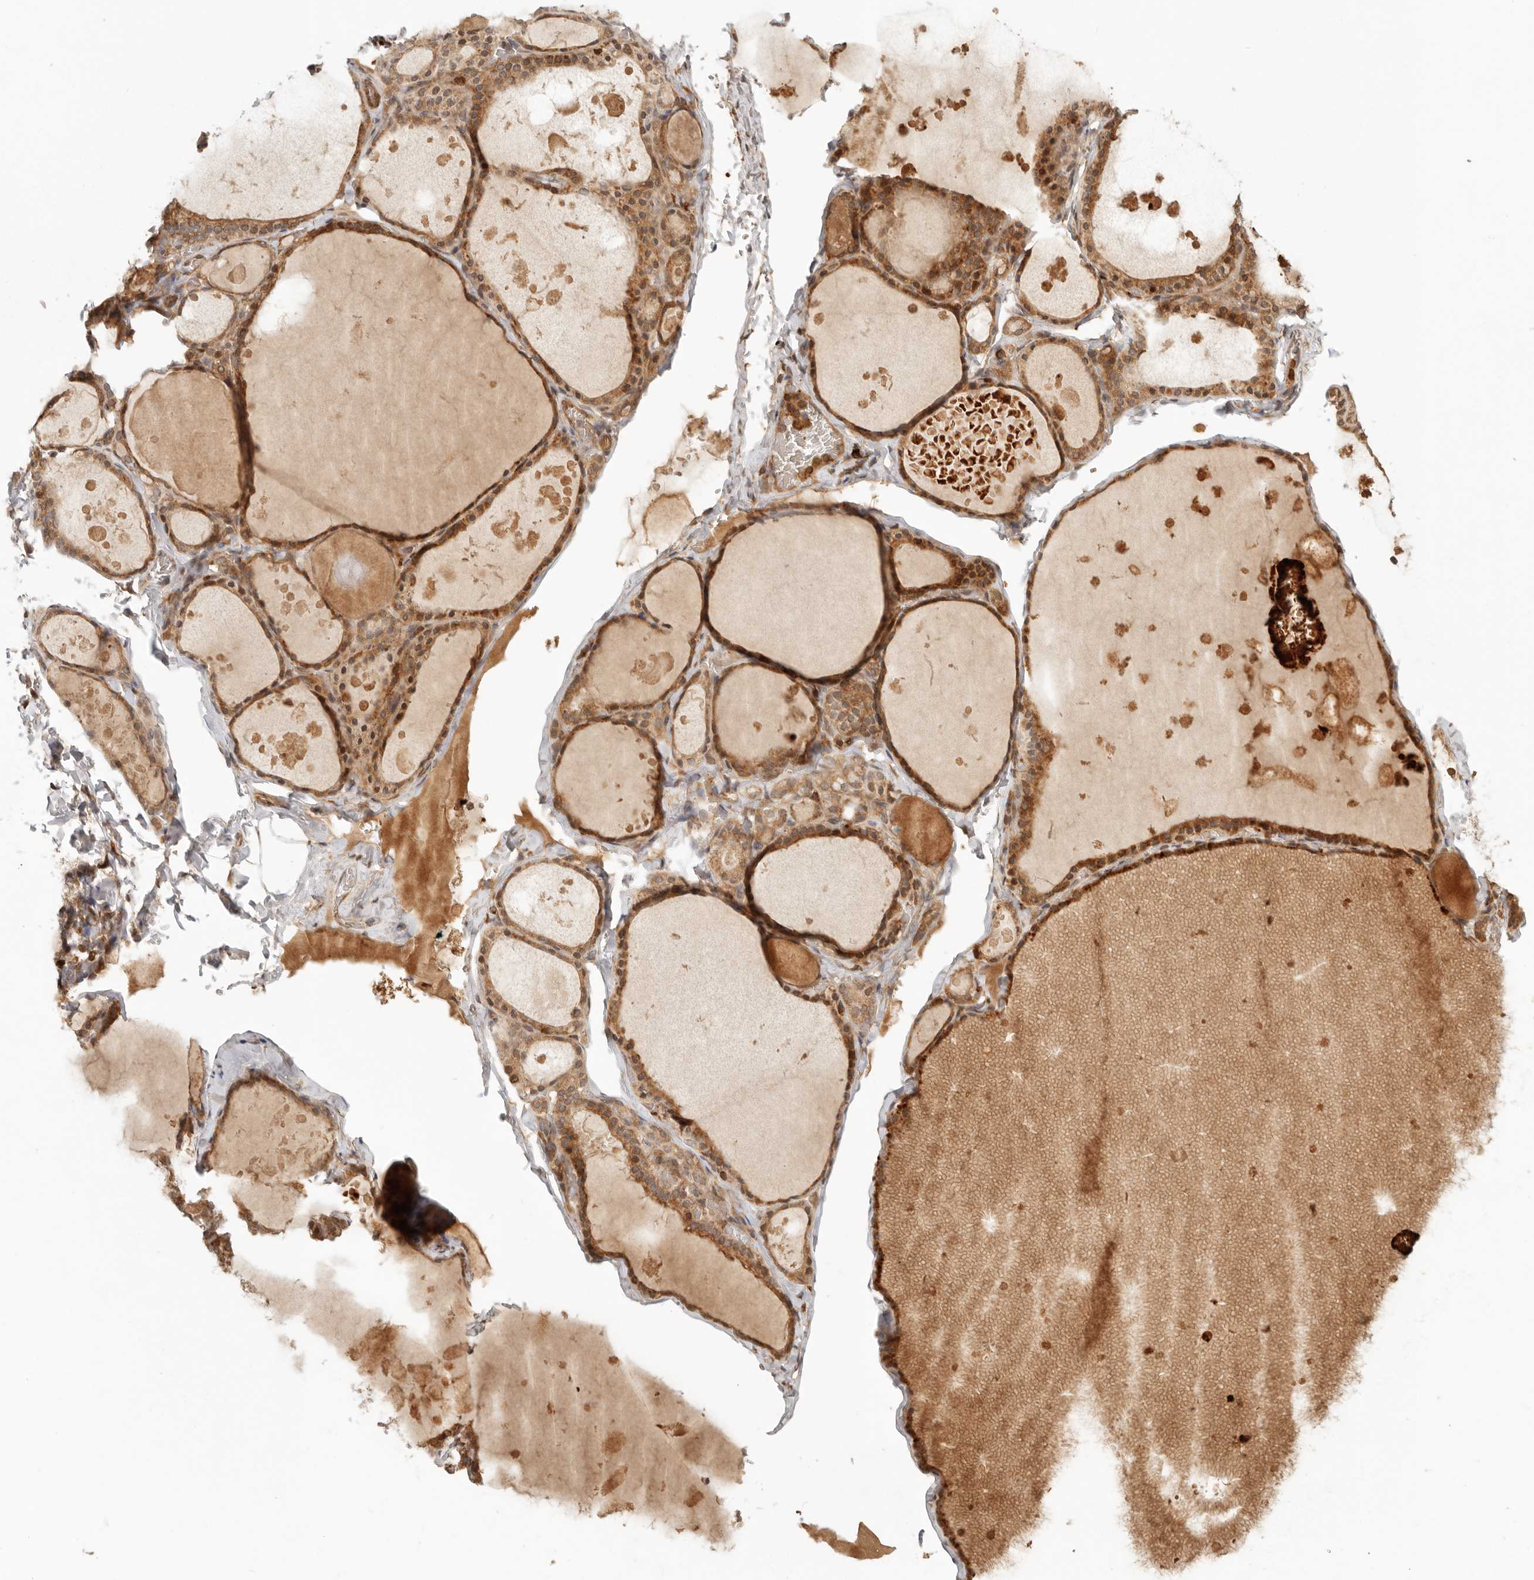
{"staining": {"intensity": "moderate", "quantity": ">75%", "location": "cytoplasmic/membranous,nuclear"}, "tissue": "thyroid gland", "cell_type": "Glandular cells", "image_type": "normal", "snomed": [{"axis": "morphology", "description": "Normal tissue, NOS"}, {"axis": "topography", "description": "Thyroid gland"}], "caption": "Thyroid gland stained for a protein (brown) displays moderate cytoplasmic/membranous,nuclear positive expression in about >75% of glandular cells.", "gene": "AHDC1", "patient": {"sex": "male", "age": 56}}